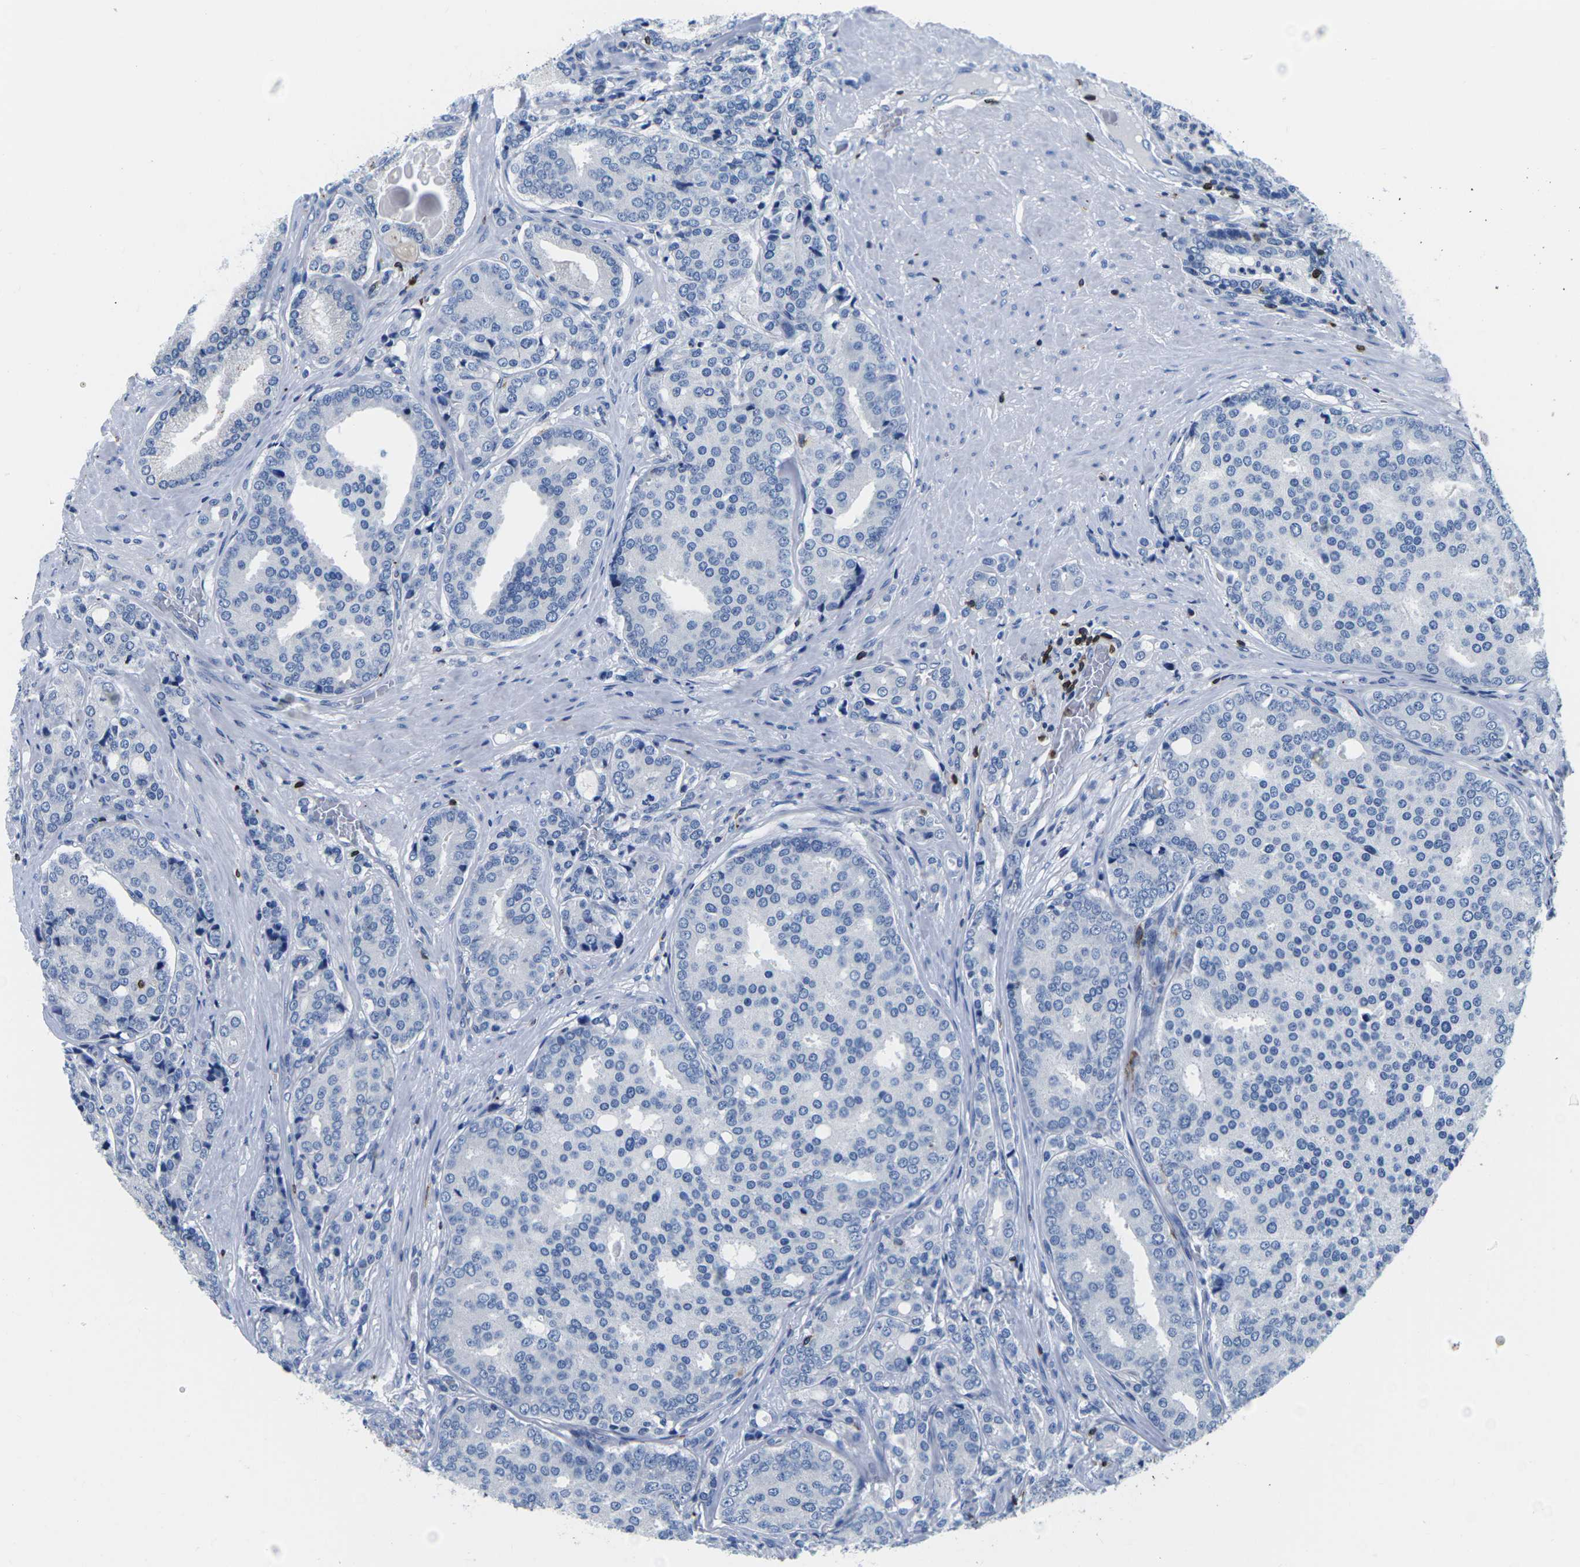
{"staining": {"intensity": "negative", "quantity": "none", "location": "none"}, "tissue": "prostate cancer", "cell_type": "Tumor cells", "image_type": "cancer", "snomed": [{"axis": "morphology", "description": "Adenocarcinoma, High grade"}, {"axis": "topography", "description": "Prostate"}], "caption": "Immunohistochemistry histopathology image of neoplastic tissue: human prostate cancer (adenocarcinoma (high-grade)) stained with DAB (3,3'-diaminobenzidine) displays no significant protein positivity in tumor cells.", "gene": "CTSW", "patient": {"sex": "male", "age": 50}}